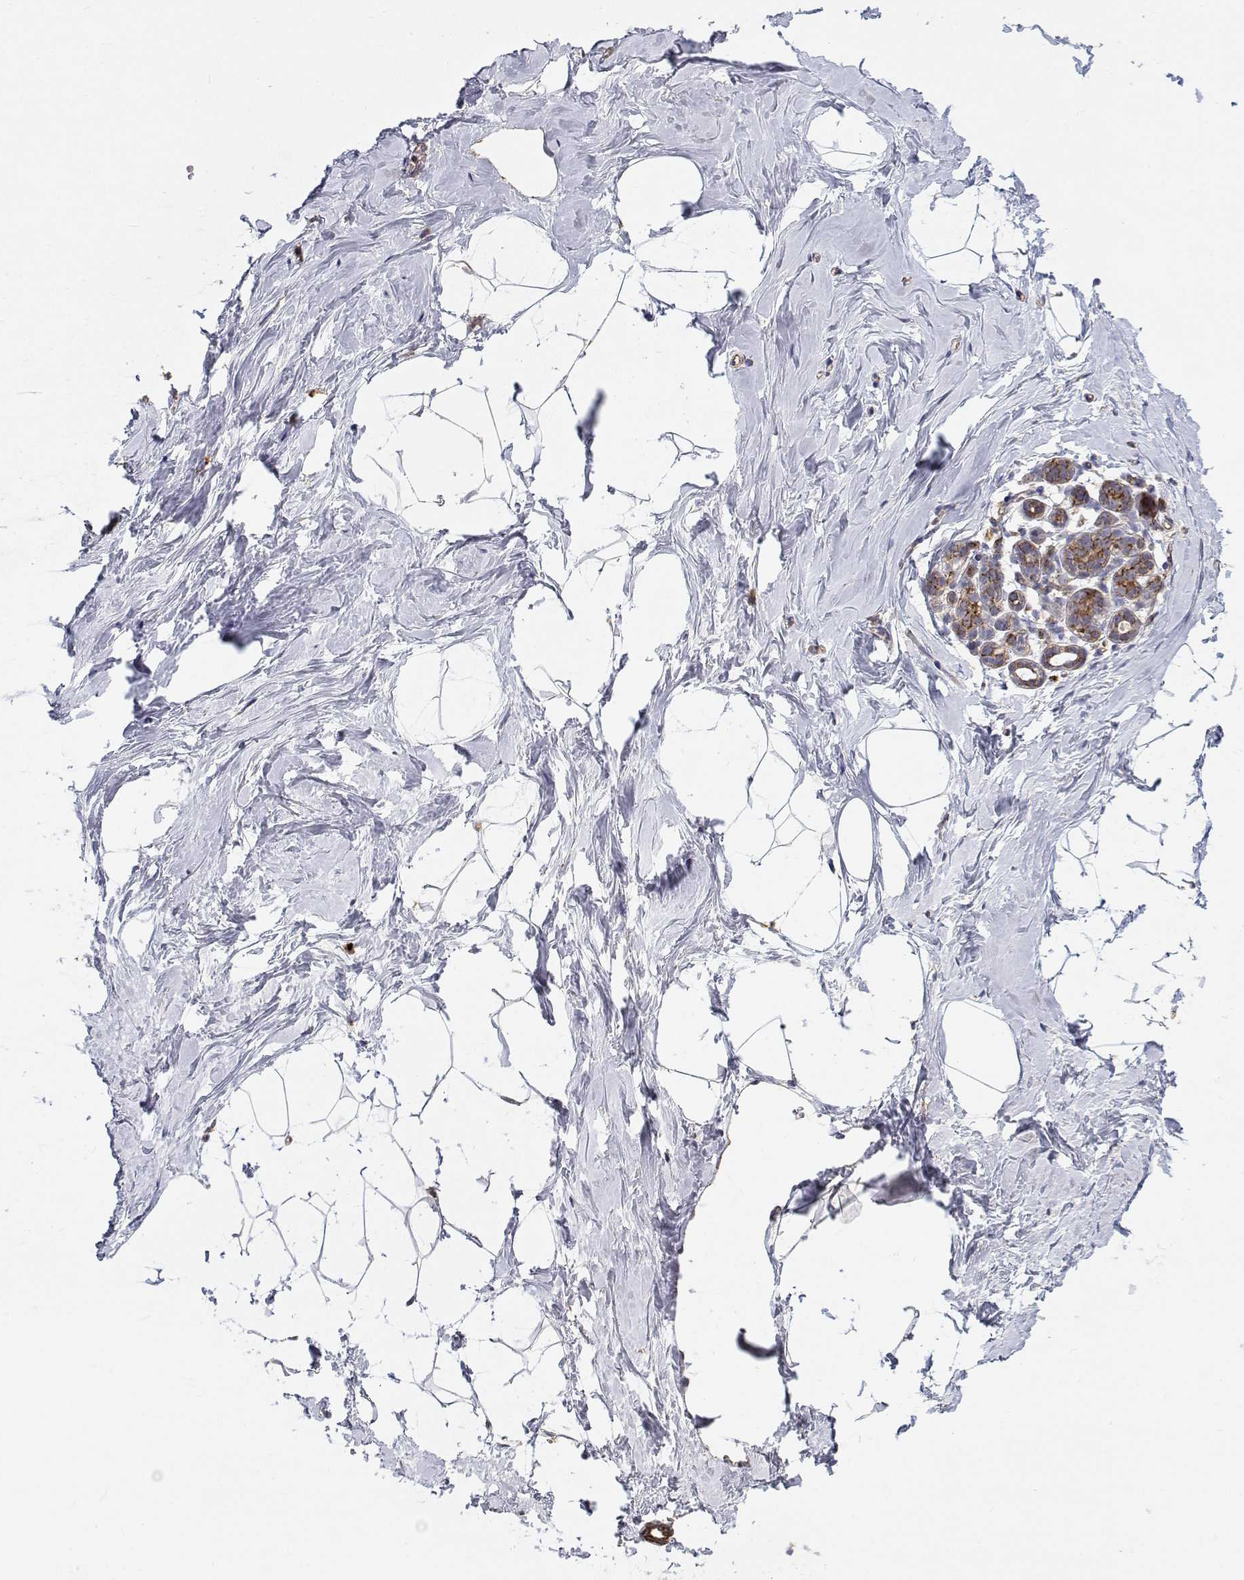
{"staining": {"intensity": "negative", "quantity": "none", "location": "none"}, "tissue": "breast", "cell_type": "Adipocytes", "image_type": "normal", "snomed": [{"axis": "morphology", "description": "Normal tissue, NOS"}, {"axis": "topography", "description": "Breast"}], "caption": "Immunohistochemical staining of benign human breast reveals no significant staining in adipocytes.", "gene": "SPICE1", "patient": {"sex": "female", "age": 32}}